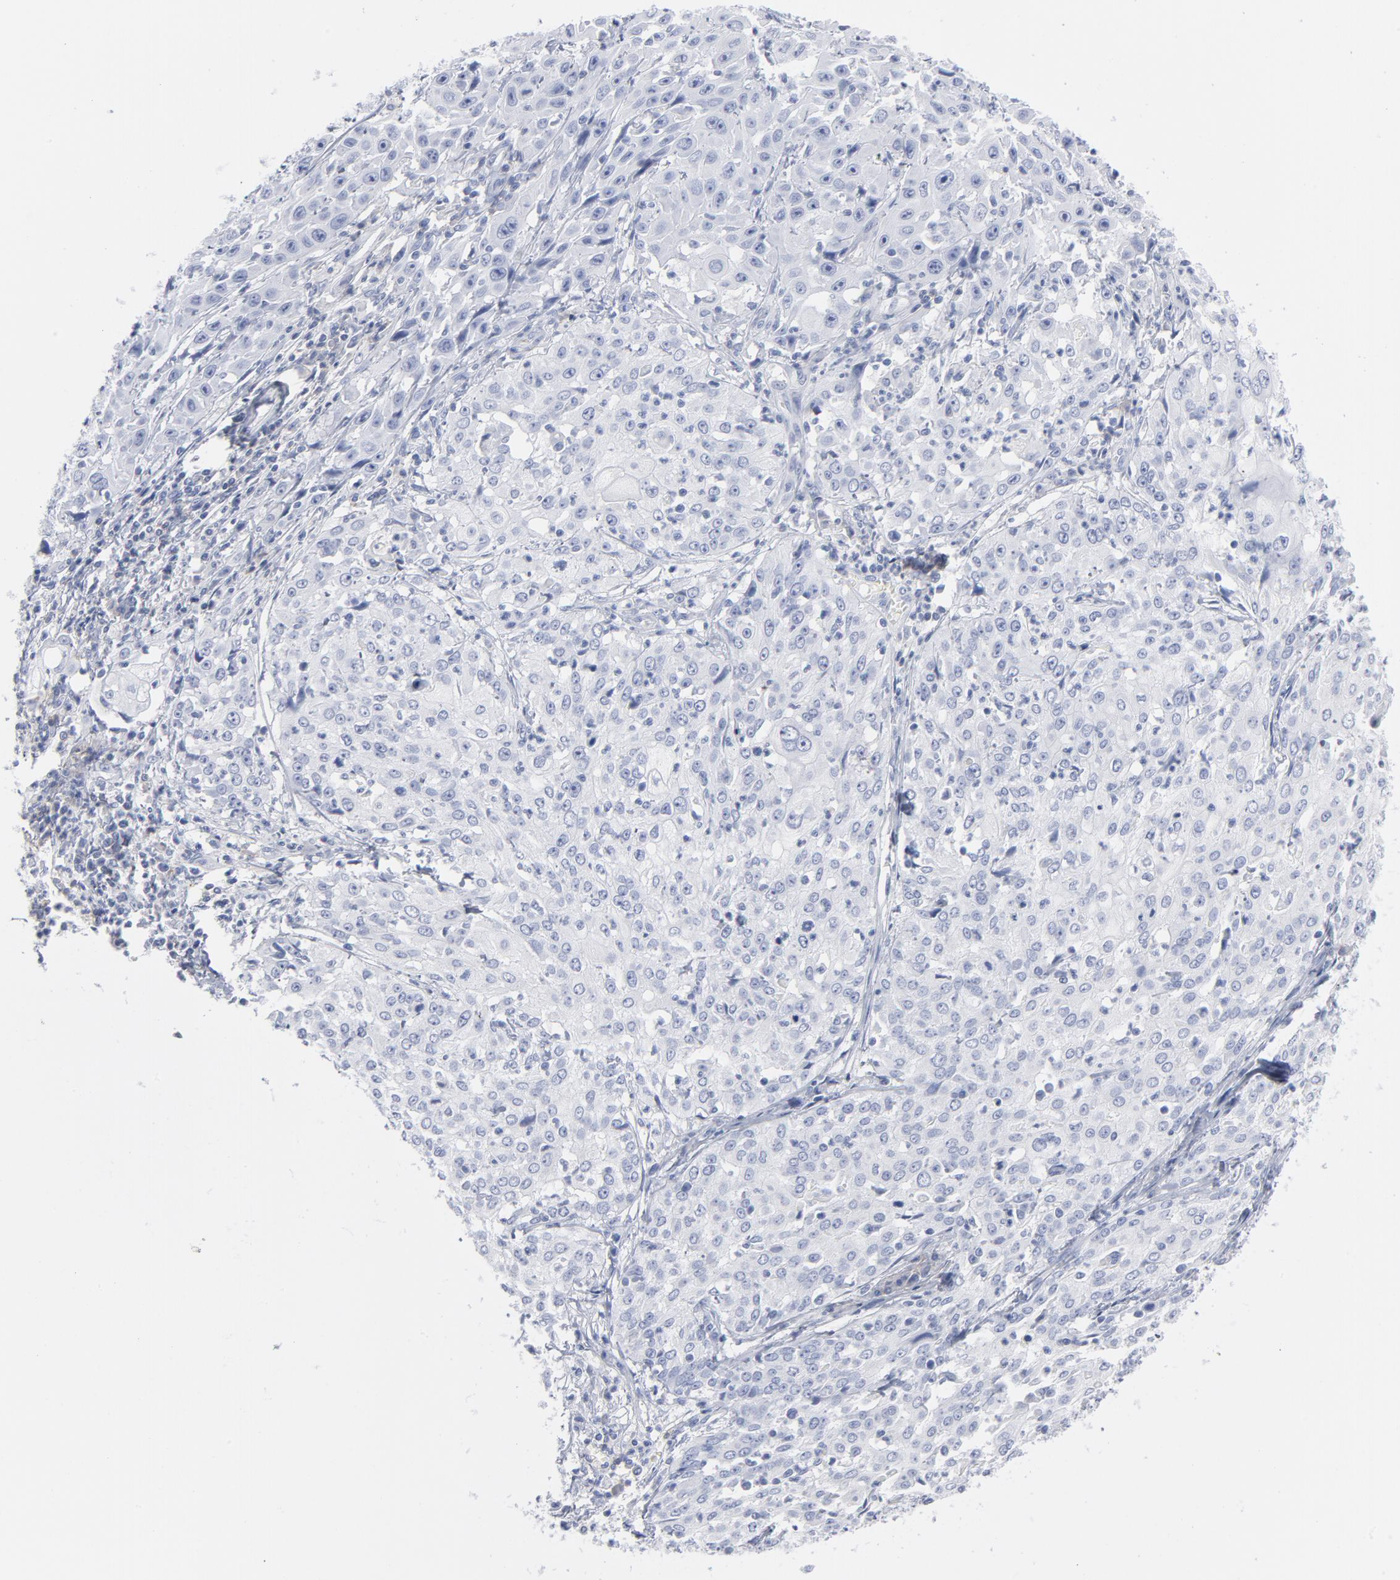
{"staining": {"intensity": "negative", "quantity": "none", "location": "none"}, "tissue": "cervical cancer", "cell_type": "Tumor cells", "image_type": "cancer", "snomed": [{"axis": "morphology", "description": "Squamous cell carcinoma, NOS"}, {"axis": "topography", "description": "Cervix"}], "caption": "DAB immunohistochemical staining of cervical squamous cell carcinoma exhibits no significant expression in tumor cells.", "gene": "P2RY8", "patient": {"sex": "female", "age": 39}}